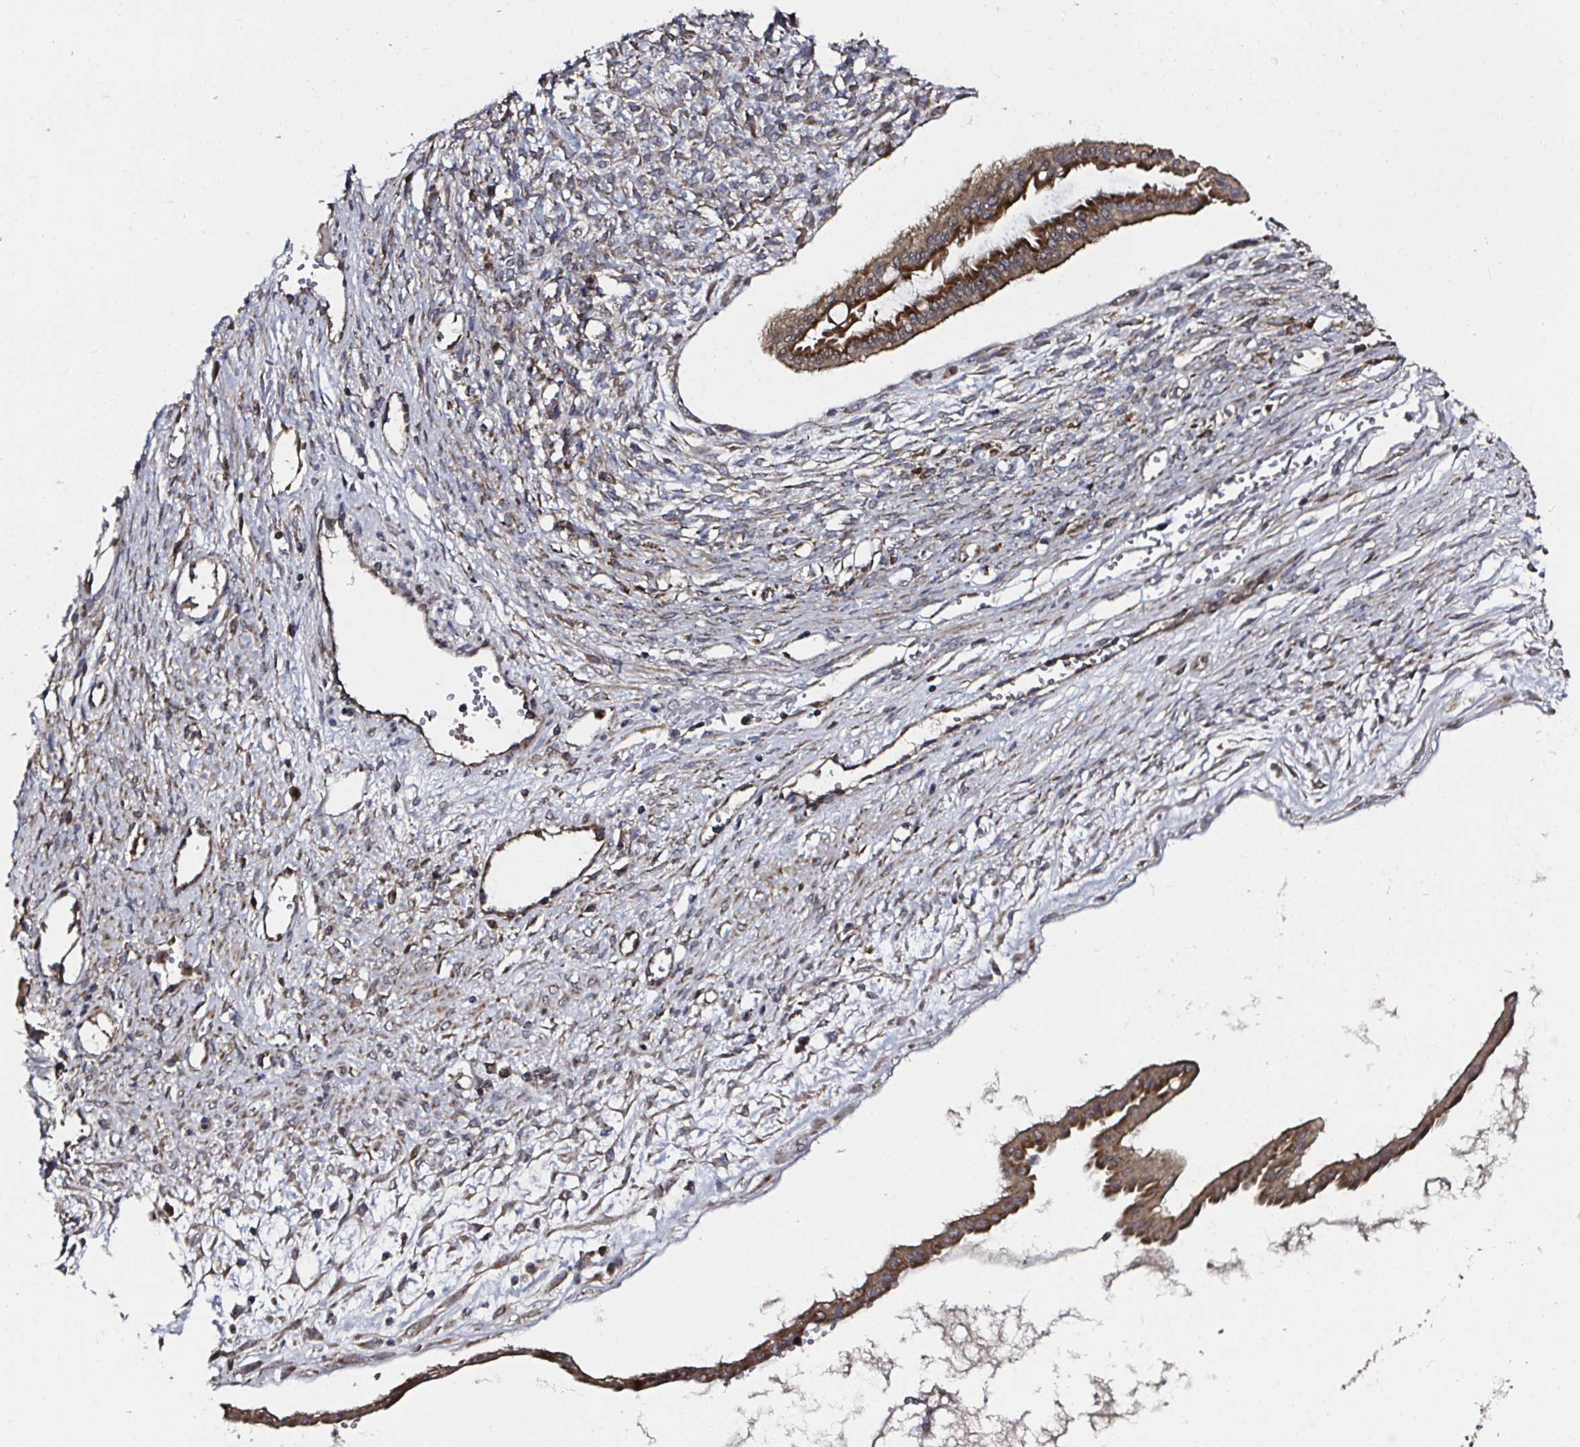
{"staining": {"intensity": "strong", "quantity": ">75%", "location": "cytoplasmic/membranous"}, "tissue": "ovarian cancer", "cell_type": "Tumor cells", "image_type": "cancer", "snomed": [{"axis": "morphology", "description": "Cystadenocarcinoma, mucinous, NOS"}, {"axis": "topography", "description": "Ovary"}], "caption": "Mucinous cystadenocarcinoma (ovarian) stained with immunohistochemistry demonstrates strong cytoplasmic/membranous staining in about >75% of tumor cells.", "gene": "ATAD3B", "patient": {"sex": "female", "age": 73}}